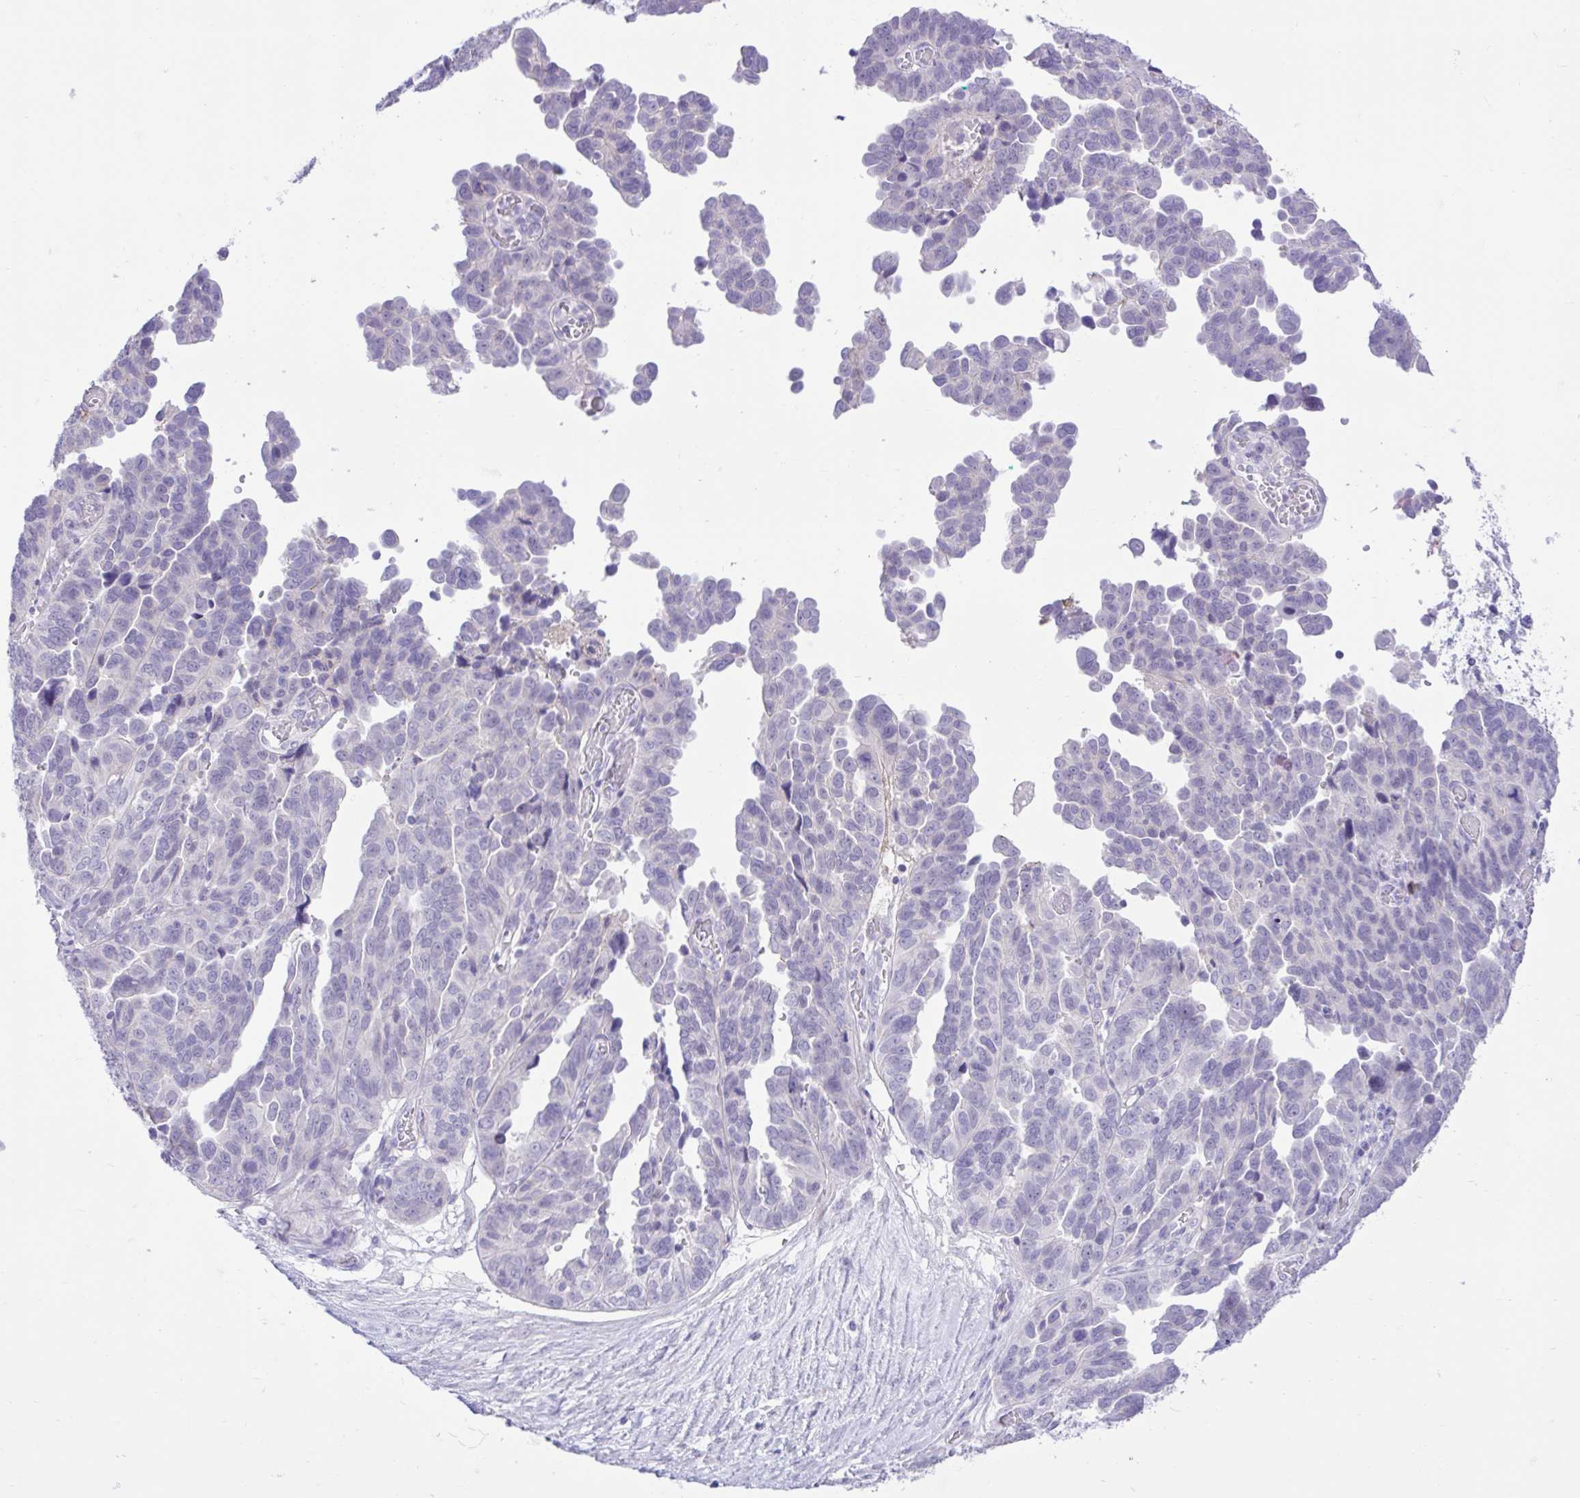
{"staining": {"intensity": "negative", "quantity": "none", "location": "none"}, "tissue": "ovarian cancer", "cell_type": "Tumor cells", "image_type": "cancer", "snomed": [{"axis": "morphology", "description": "Cystadenocarcinoma, serous, NOS"}, {"axis": "topography", "description": "Ovary"}], "caption": "This is an IHC photomicrograph of ovarian cancer (serous cystadenocarcinoma). There is no positivity in tumor cells.", "gene": "ZNF101", "patient": {"sex": "female", "age": 64}}